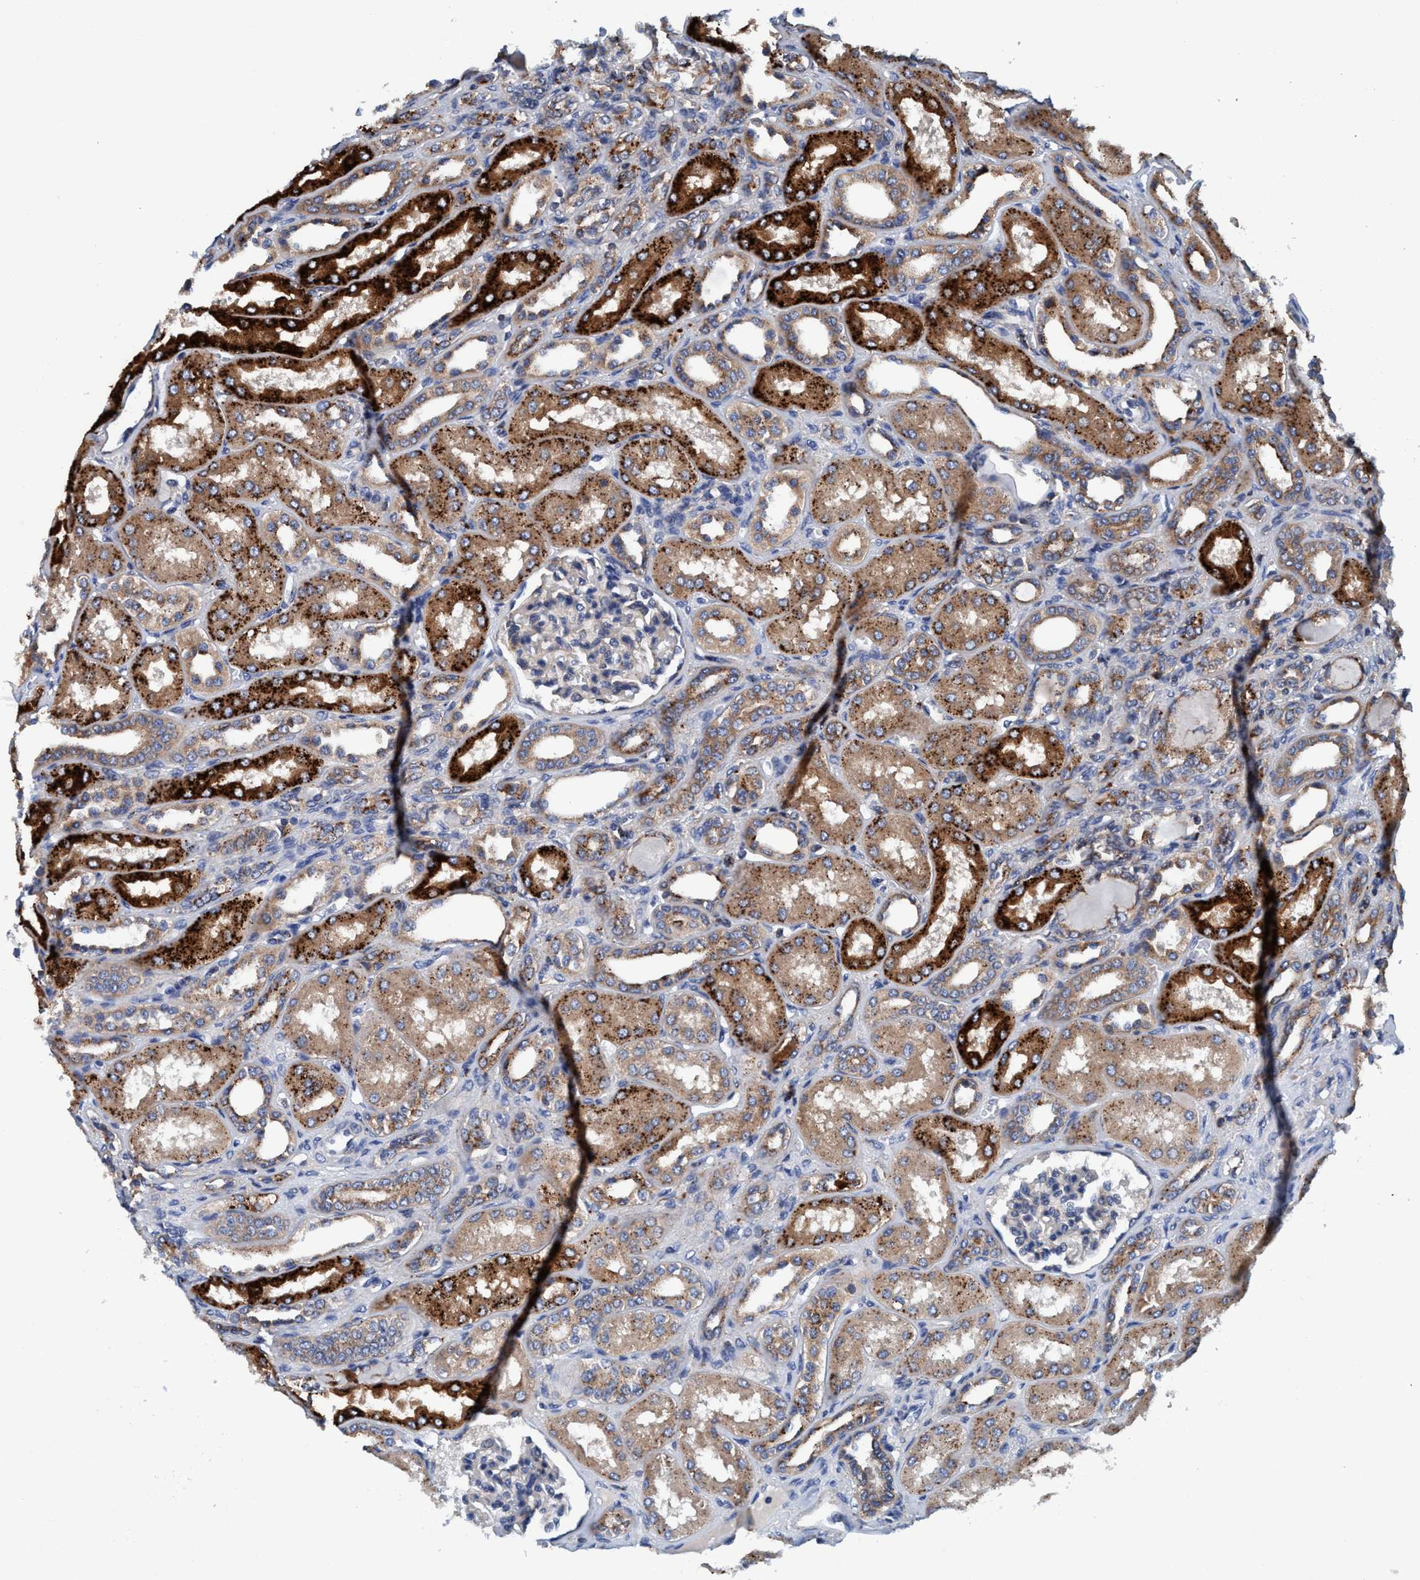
{"staining": {"intensity": "weak", "quantity": "<25%", "location": "cytoplasmic/membranous"}, "tissue": "kidney", "cell_type": "Cells in glomeruli", "image_type": "normal", "snomed": [{"axis": "morphology", "description": "Normal tissue, NOS"}, {"axis": "topography", "description": "Kidney"}], "caption": "A high-resolution image shows immunohistochemistry (IHC) staining of unremarkable kidney, which reveals no significant expression in cells in glomeruli. (DAB immunohistochemistry, high magnification).", "gene": "ENDOG", "patient": {"sex": "male", "age": 7}}